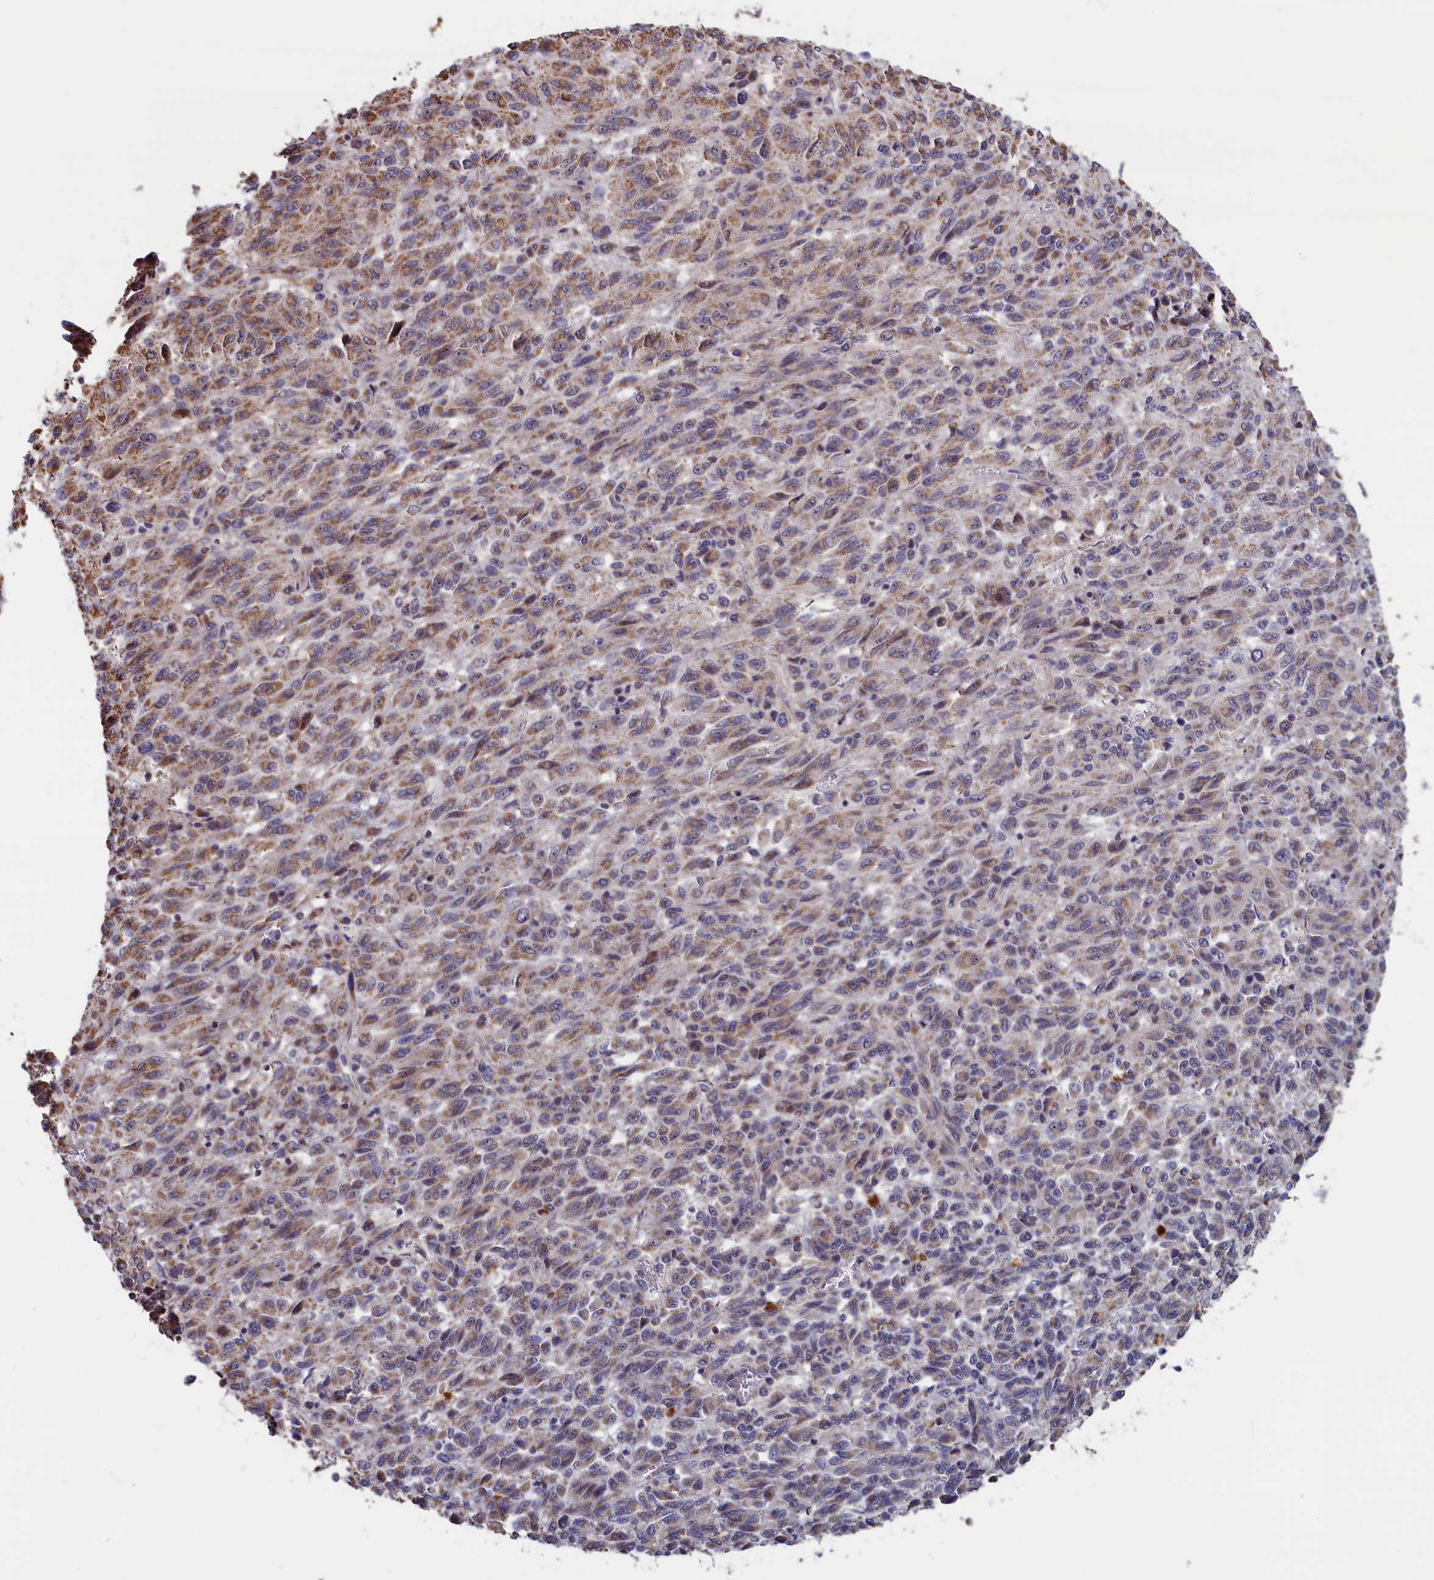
{"staining": {"intensity": "moderate", "quantity": ">75%", "location": "cytoplasmic/membranous"}, "tissue": "melanoma", "cell_type": "Tumor cells", "image_type": "cancer", "snomed": [{"axis": "morphology", "description": "Malignant melanoma, Metastatic site"}, {"axis": "topography", "description": "Lung"}], "caption": "Immunohistochemistry (IHC) micrograph of neoplastic tissue: human melanoma stained using IHC exhibits medium levels of moderate protein expression localized specifically in the cytoplasmic/membranous of tumor cells, appearing as a cytoplasmic/membranous brown color.", "gene": "ZNF816", "patient": {"sex": "male", "age": 64}}